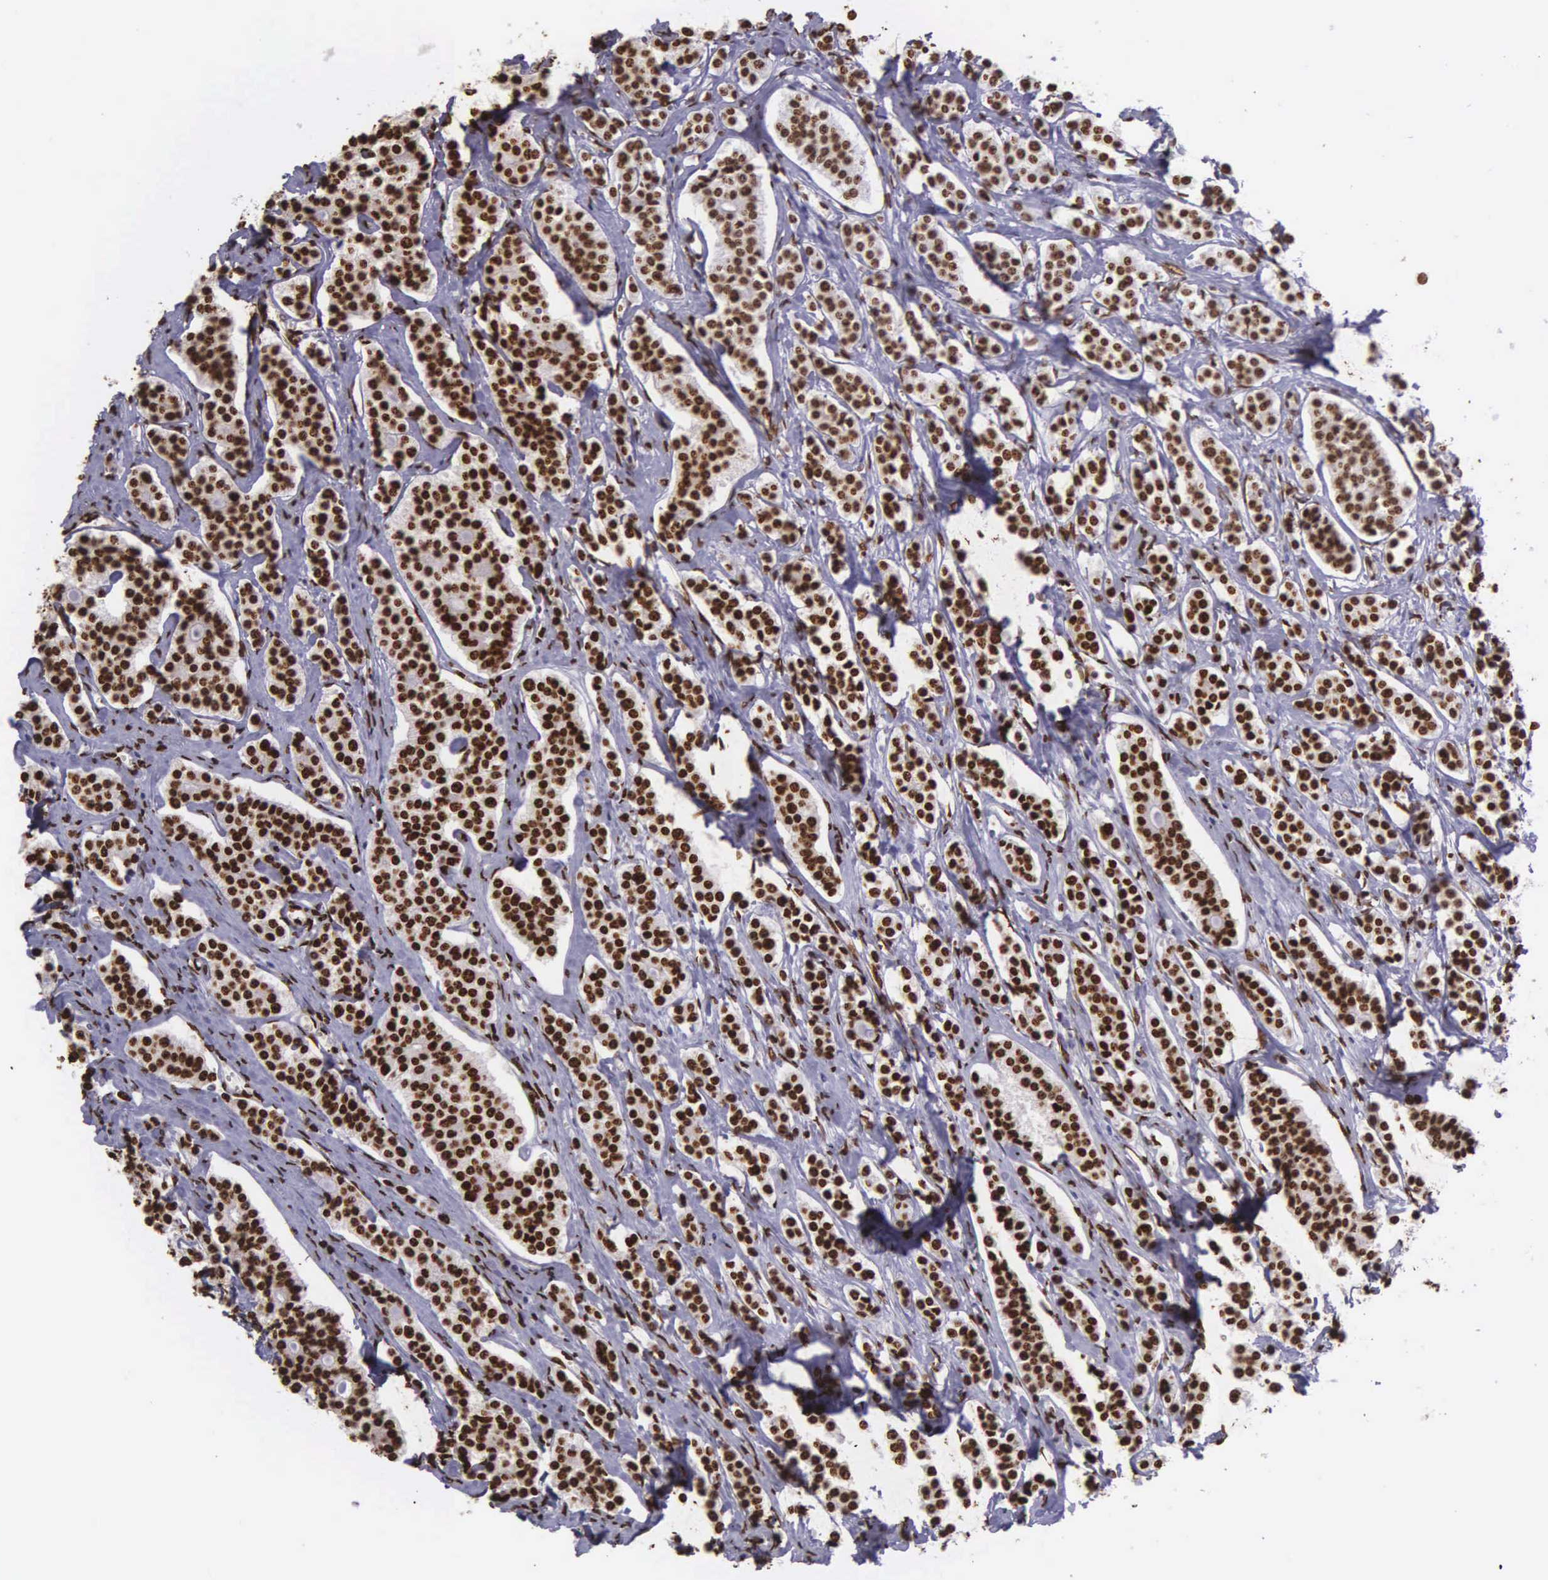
{"staining": {"intensity": "strong", "quantity": ">75%", "location": "nuclear"}, "tissue": "carcinoid", "cell_type": "Tumor cells", "image_type": "cancer", "snomed": [{"axis": "morphology", "description": "Carcinoid, malignant, NOS"}, {"axis": "topography", "description": "Small intestine"}], "caption": "Tumor cells display high levels of strong nuclear positivity in approximately >75% of cells in human carcinoid (malignant). (DAB (3,3'-diaminobenzidine) = brown stain, brightfield microscopy at high magnification).", "gene": "H1-0", "patient": {"sex": "male", "age": 63}}